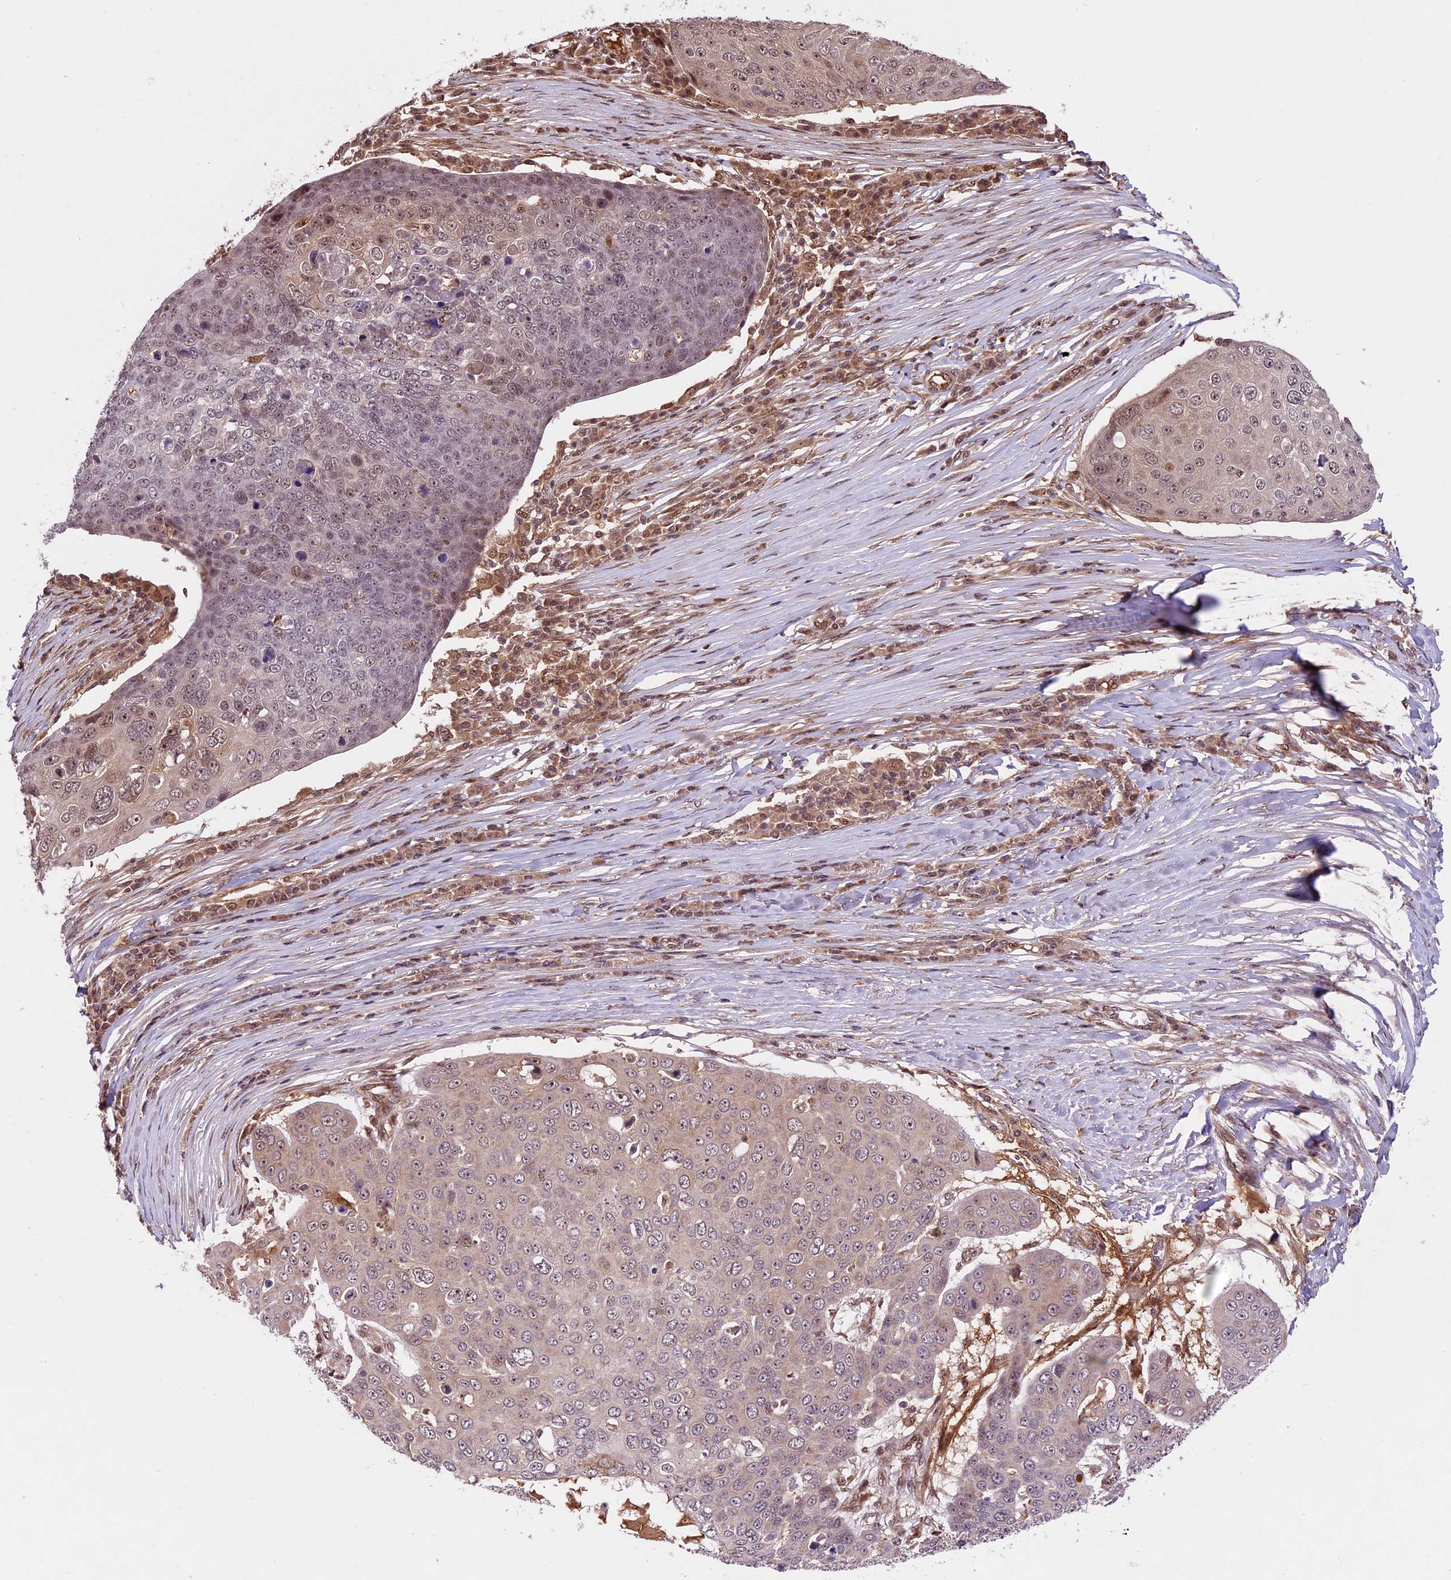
{"staining": {"intensity": "weak", "quantity": "<25%", "location": "nuclear"}, "tissue": "skin cancer", "cell_type": "Tumor cells", "image_type": "cancer", "snomed": [{"axis": "morphology", "description": "Squamous cell carcinoma, NOS"}, {"axis": "topography", "description": "Skin"}], "caption": "Immunohistochemical staining of human skin cancer (squamous cell carcinoma) reveals no significant staining in tumor cells.", "gene": "DHX38", "patient": {"sex": "male", "age": 71}}